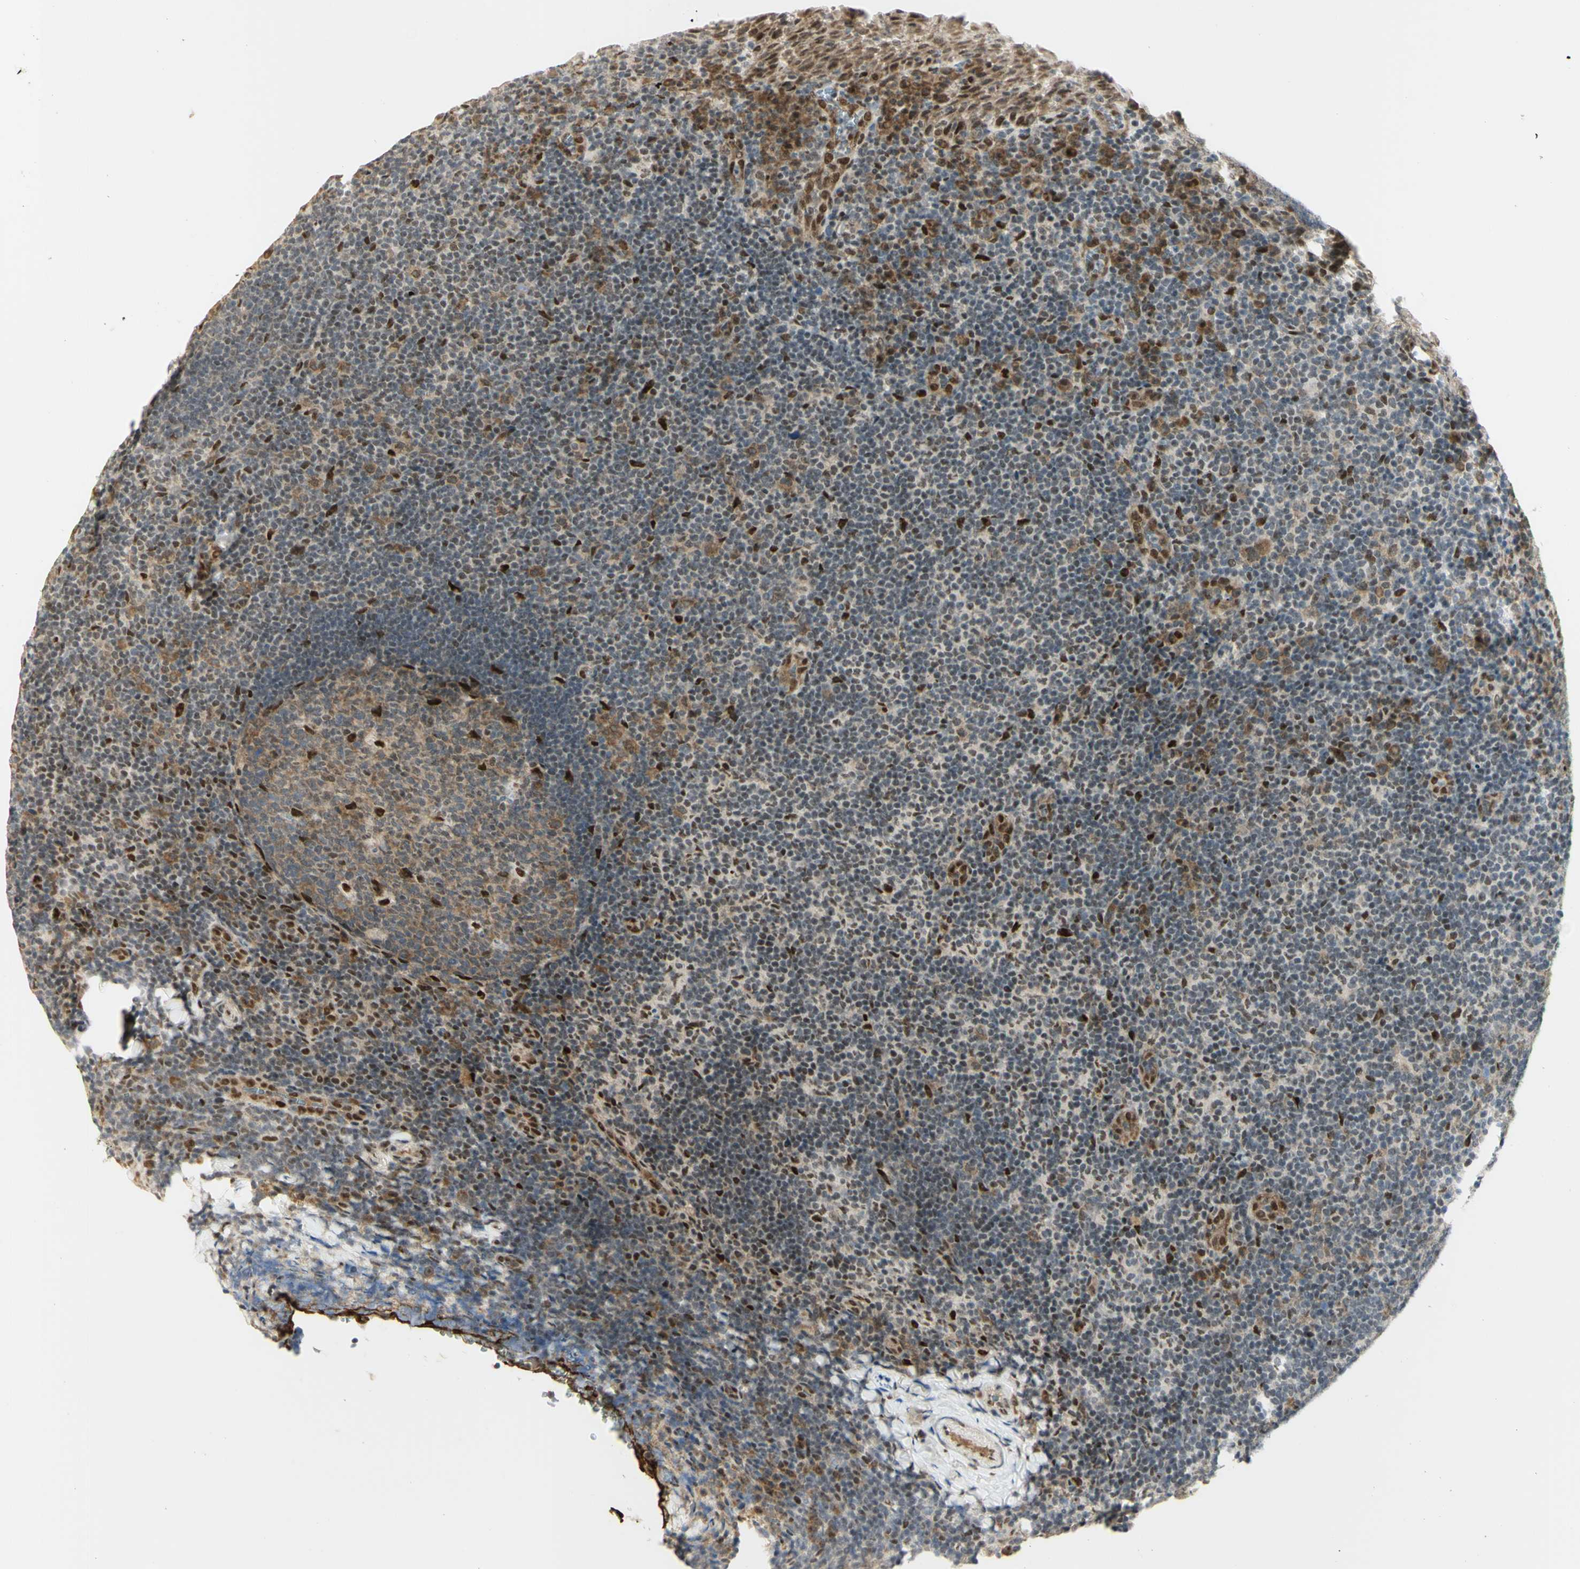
{"staining": {"intensity": "moderate", "quantity": "<25%", "location": "nuclear"}, "tissue": "tonsil", "cell_type": "Germinal center cells", "image_type": "normal", "snomed": [{"axis": "morphology", "description": "Normal tissue, NOS"}, {"axis": "topography", "description": "Tonsil"}], "caption": "This image exhibits immunohistochemistry (IHC) staining of normal tonsil, with low moderate nuclear expression in approximately <25% of germinal center cells.", "gene": "DDX1", "patient": {"sex": "male", "age": 37}}